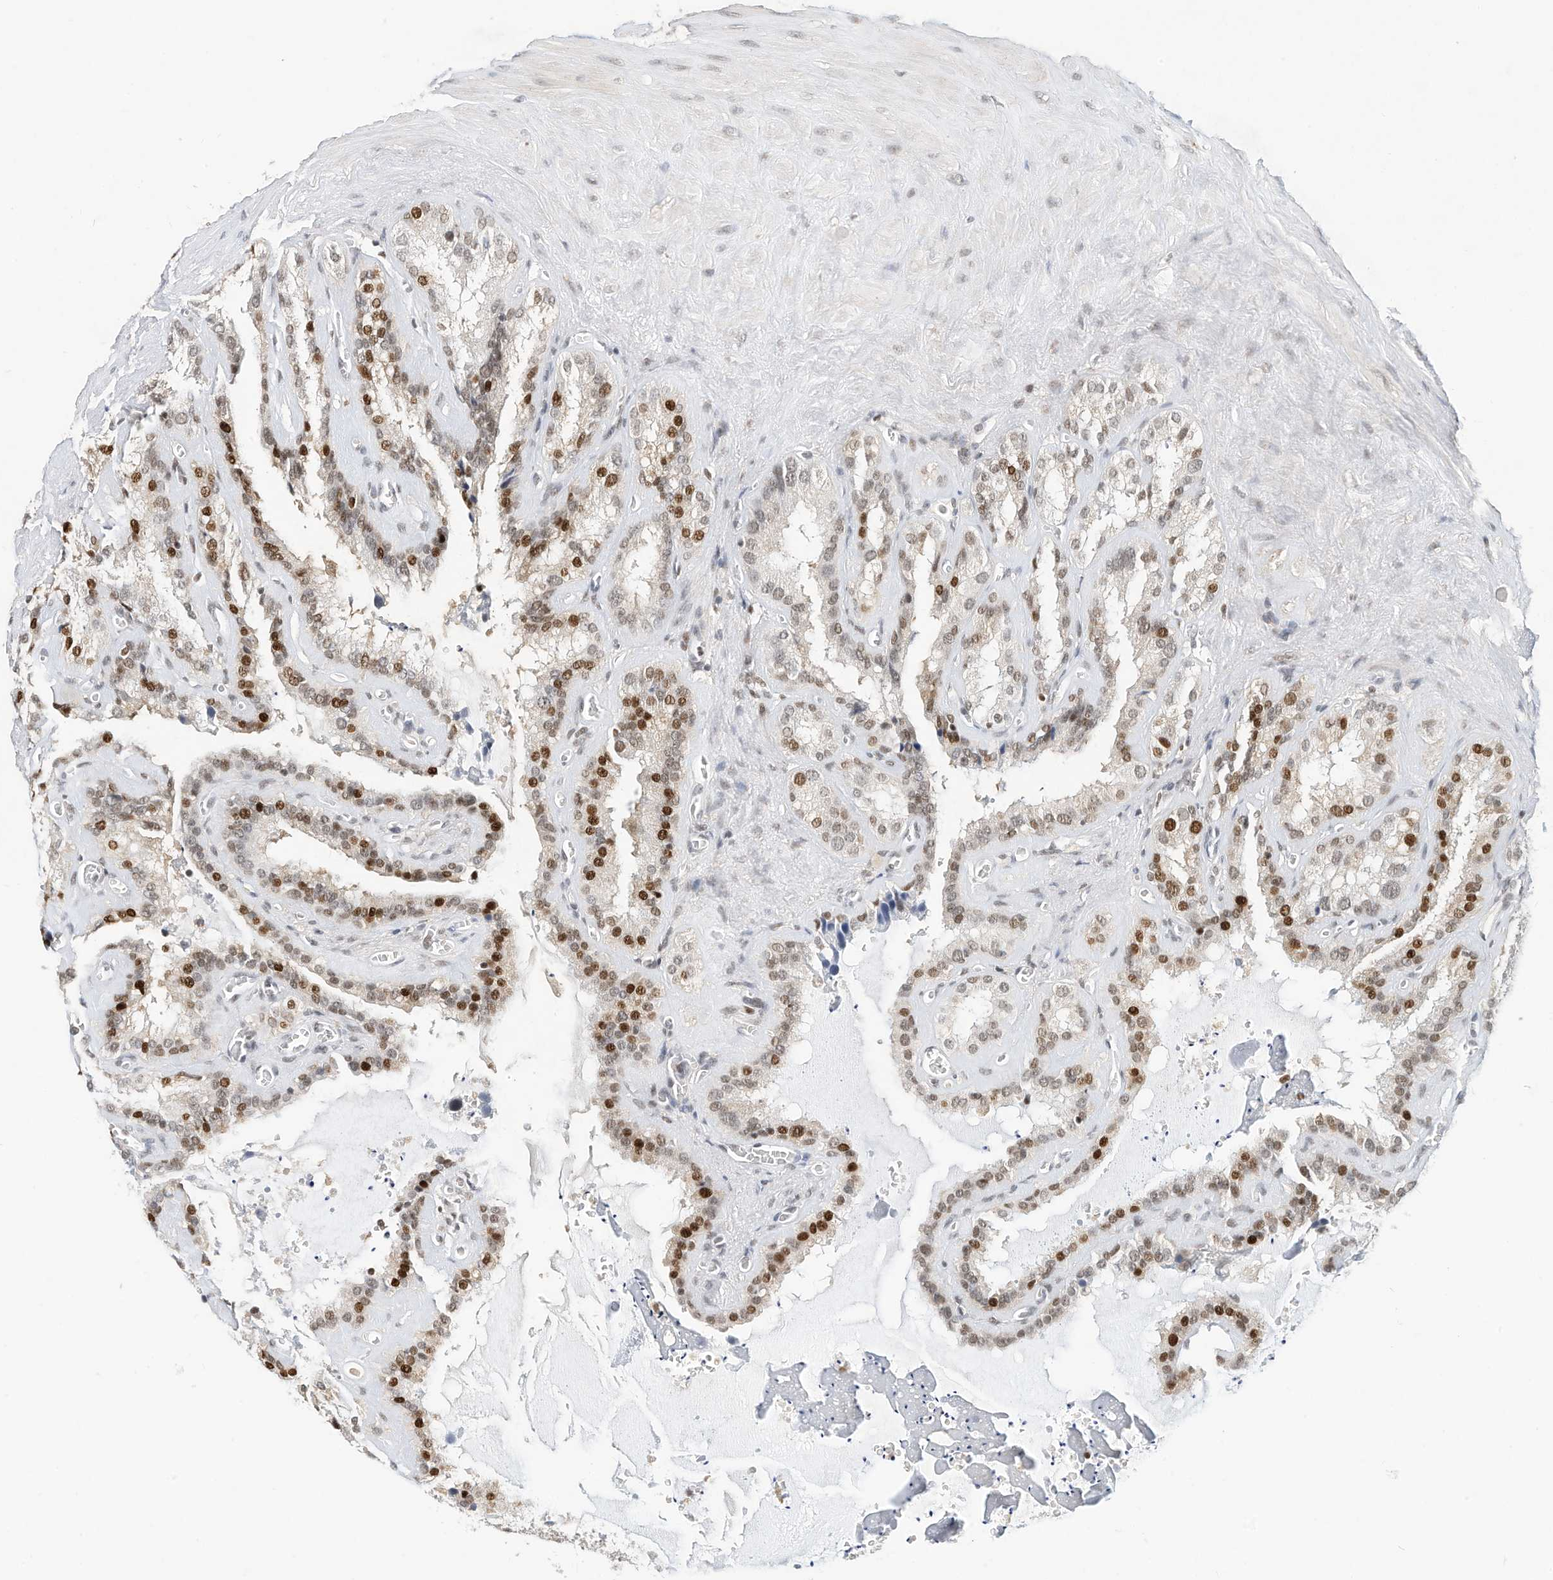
{"staining": {"intensity": "strong", "quantity": "25%-75%", "location": "nuclear"}, "tissue": "seminal vesicle", "cell_type": "Glandular cells", "image_type": "normal", "snomed": [{"axis": "morphology", "description": "Normal tissue, NOS"}, {"axis": "topography", "description": "Prostate"}, {"axis": "topography", "description": "Seminal veicle"}], "caption": "There is high levels of strong nuclear positivity in glandular cells of normal seminal vesicle, as demonstrated by immunohistochemical staining (brown color).", "gene": "OGT", "patient": {"sex": "male", "age": 59}}